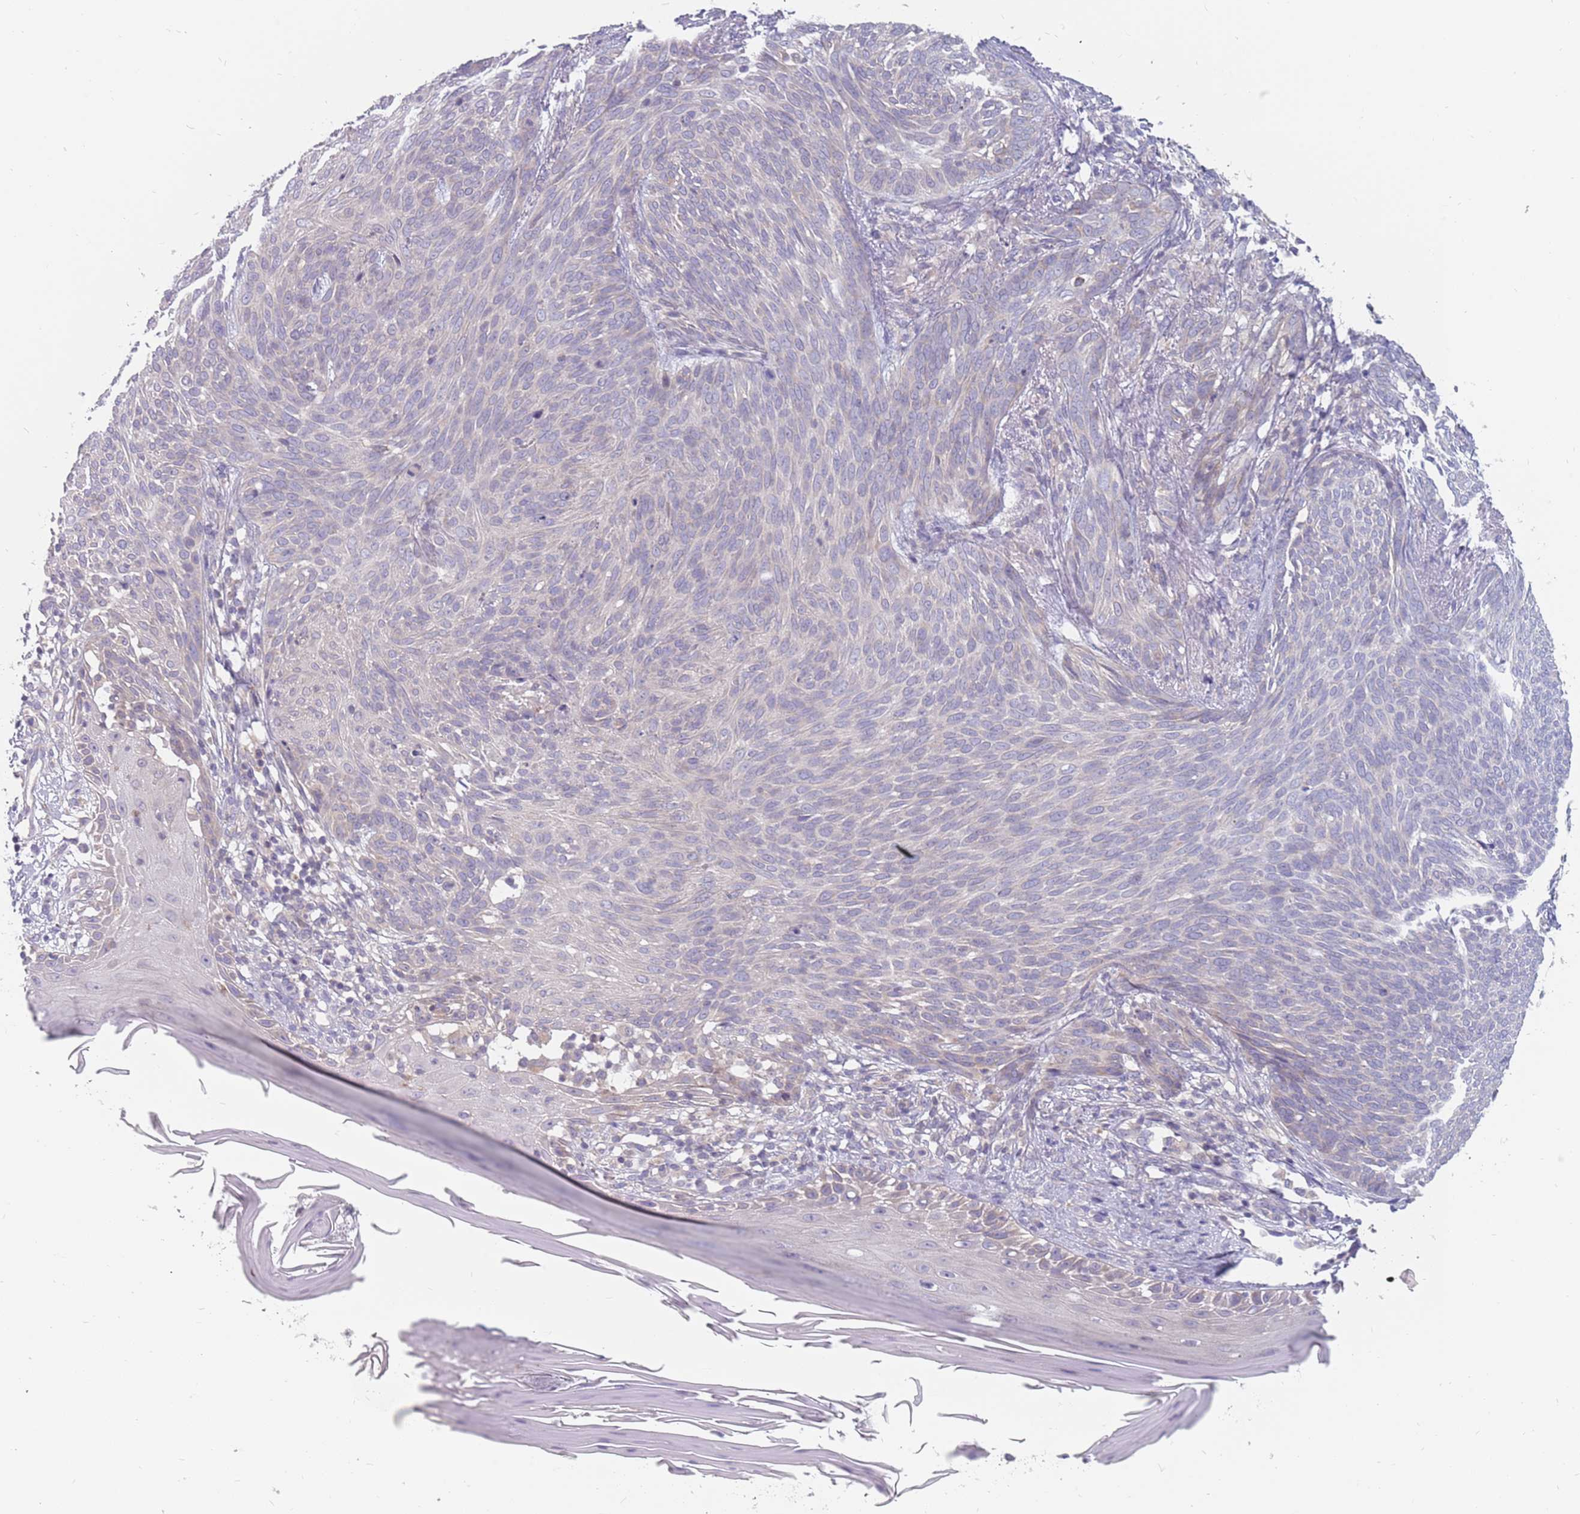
{"staining": {"intensity": "negative", "quantity": "none", "location": "none"}, "tissue": "skin cancer", "cell_type": "Tumor cells", "image_type": "cancer", "snomed": [{"axis": "morphology", "description": "Basal cell carcinoma"}, {"axis": "topography", "description": "Skin"}], "caption": "The micrograph displays no significant staining in tumor cells of skin basal cell carcinoma.", "gene": "CMTR2", "patient": {"sex": "female", "age": 86}}